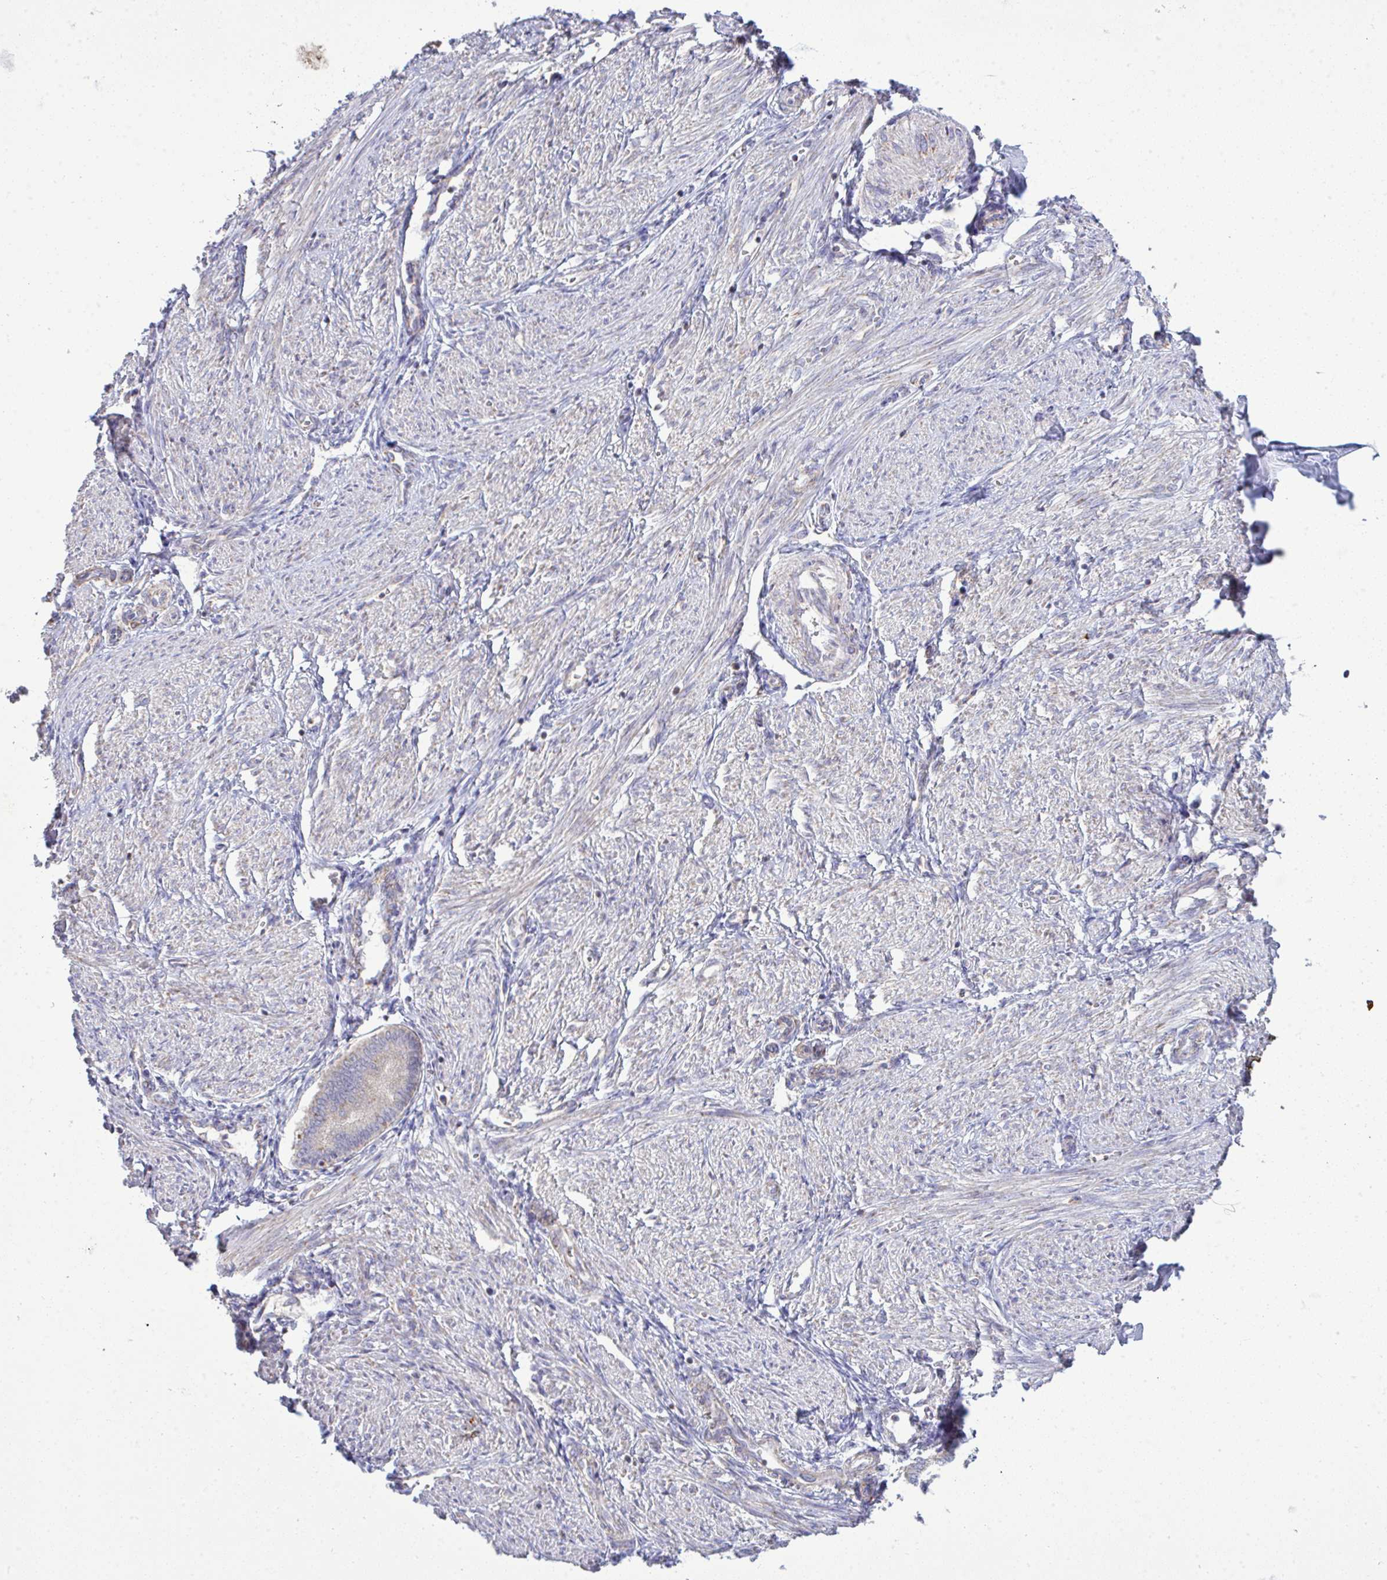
{"staining": {"intensity": "negative", "quantity": "none", "location": "none"}, "tissue": "endometrium", "cell_type": "Cells in endometrial stroma", "image_type": "normal", "snomed": [{"axis": "morphology", "description": "Normal tissue, NOS"}, {"axis": "topography", "description": "Endometrium"}], "caption": "The histopathology image exhibits no staining of cells in endometrial stroma in normal endometrium. (Stains: DAB immunohistochemistry with hematoxylin counter stain, Microscopy: brightfield microscopy at high magnification).", "gene": "NDUFA7", "patient": {"sex": "female", "age": 24}}